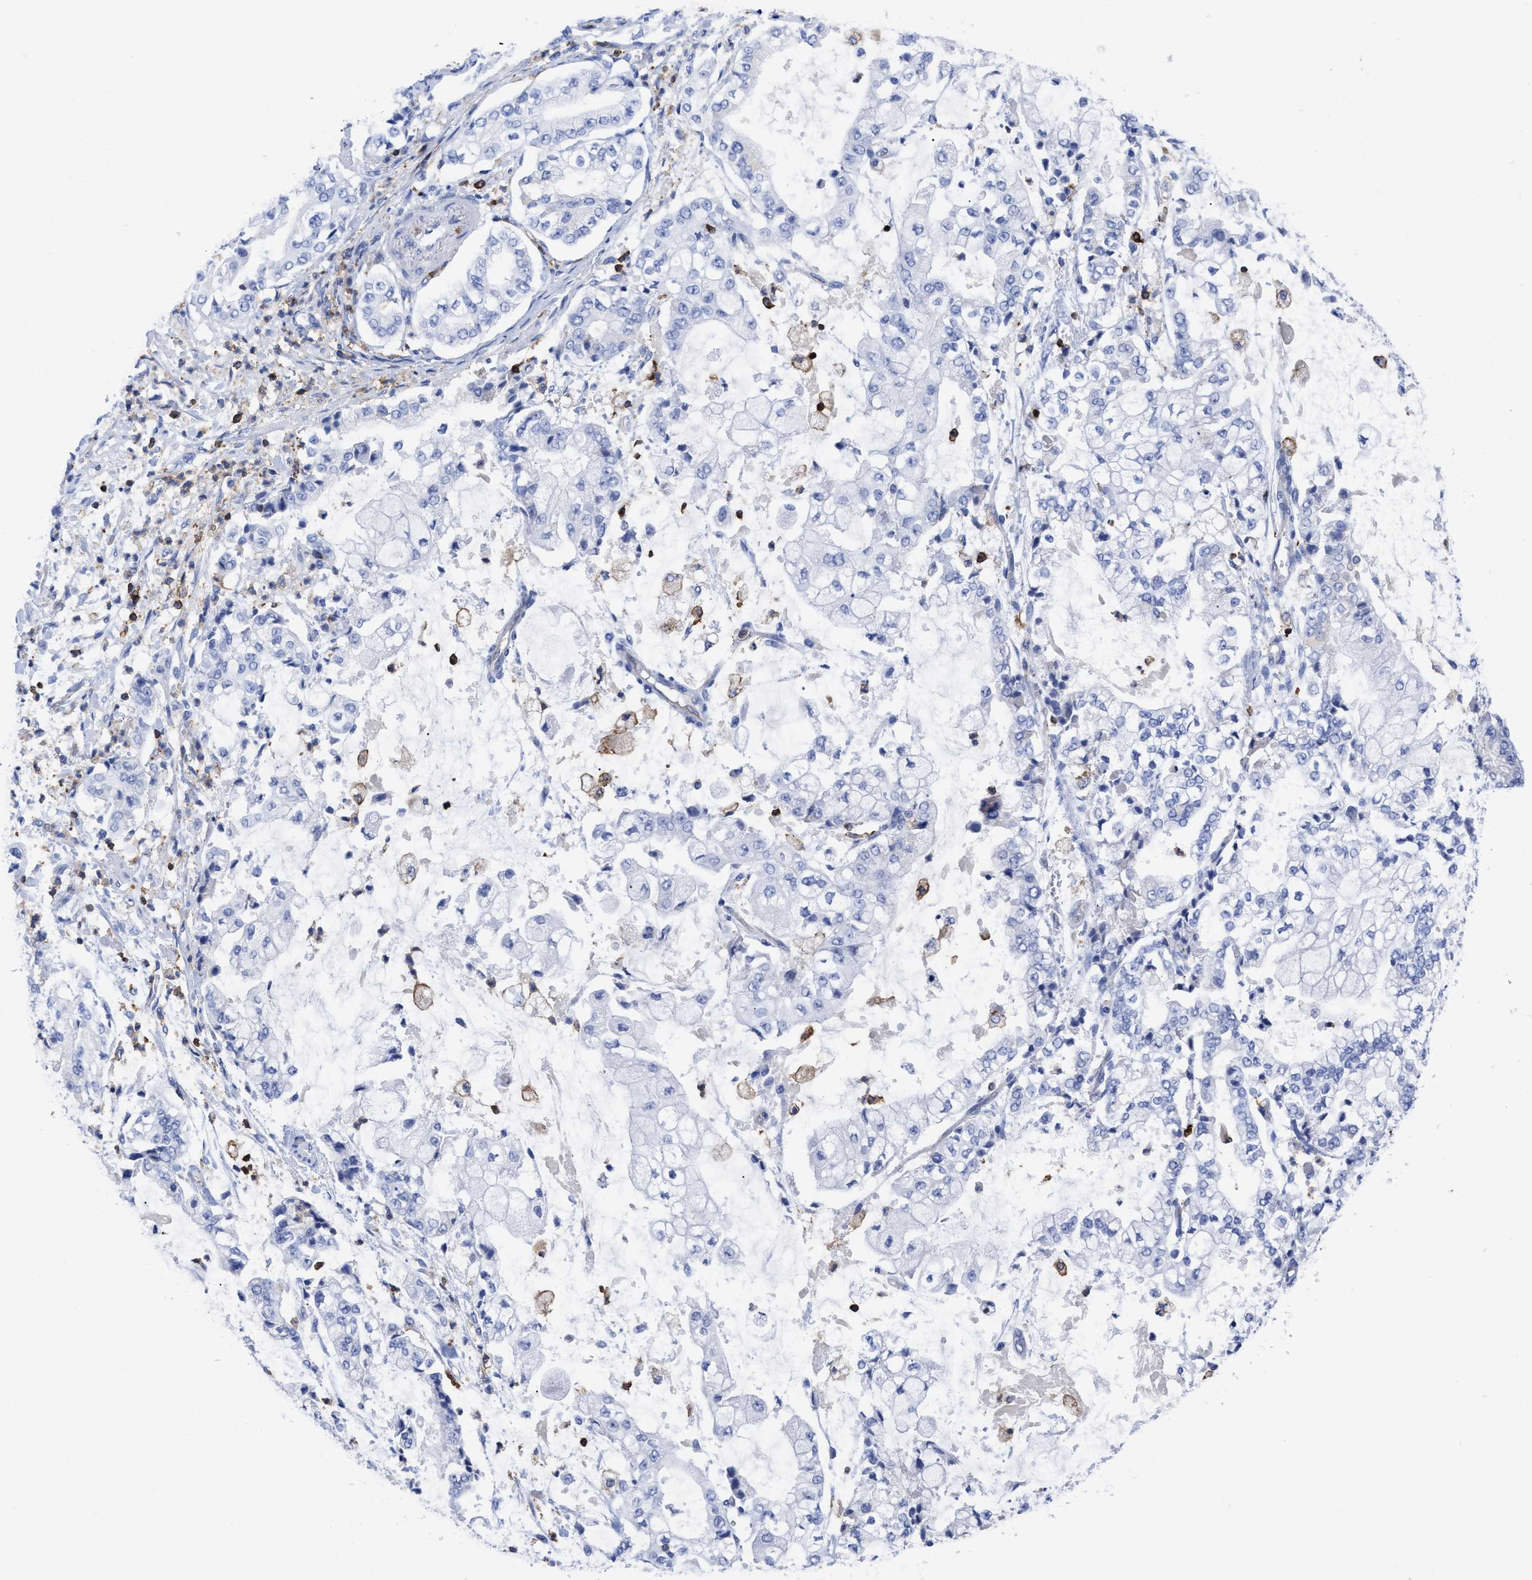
{"staining": {"intensity": "negative", "quantity": "none", "location": "none"}, "tissue": "stomach cancer", "cell_type": "Tumor cells", "image_type": "cancer", "snomed": [{"axis": "morphology", "description": "Adenocarcinoma, NOS"}, {"axis": "topography", "description": "Stomach"}], "caption": "Protein analysis of stomach adenocarcinoma exhibits no significant positivity in tumor cells.", "gene": "HCLS1", "patient": {"sex": "male", "age": 76}}